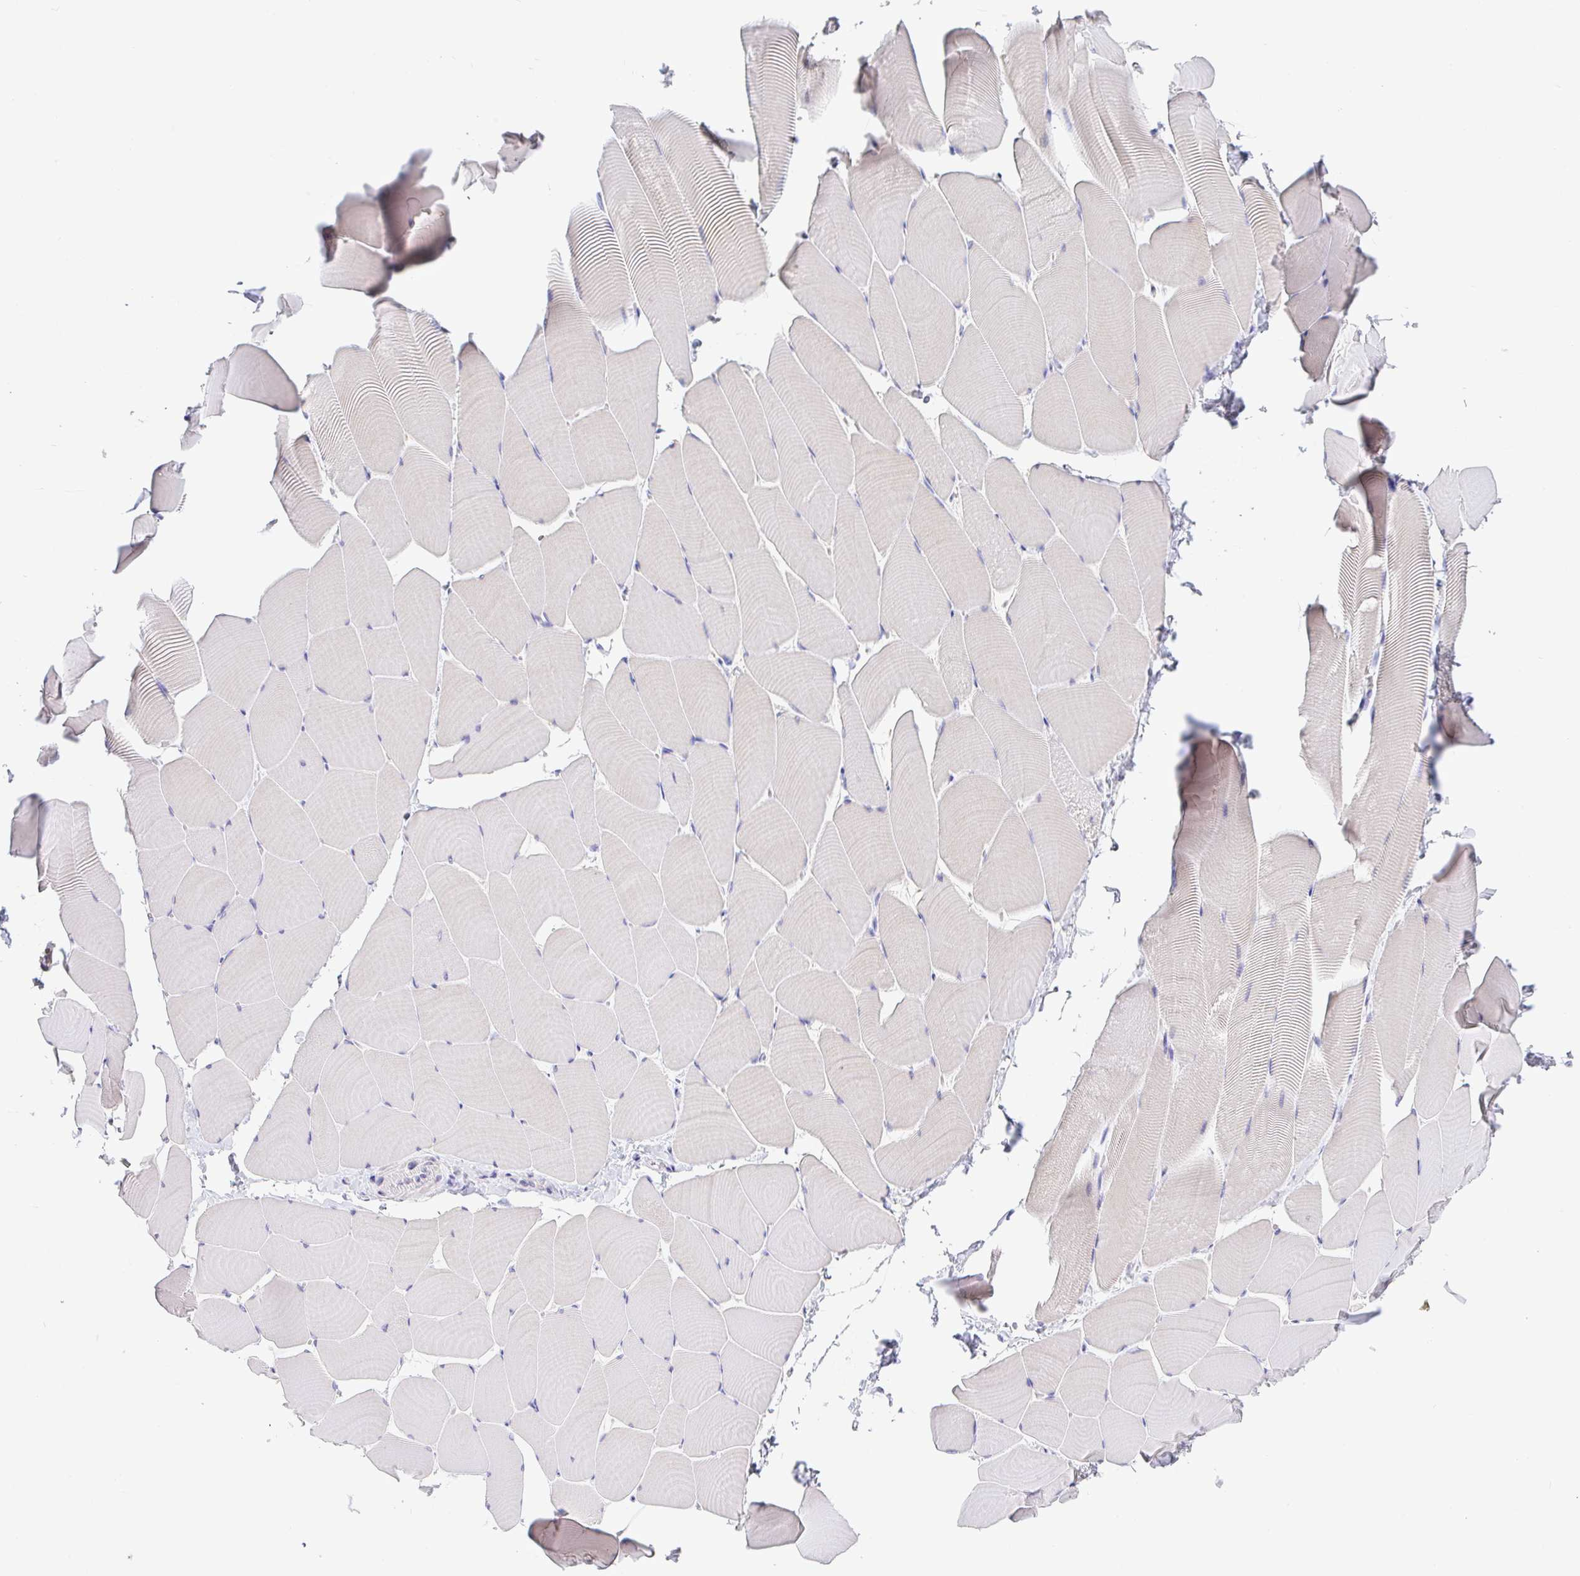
{"staining": {"intensity": "negative", "quantity": "none", "location": "none"}, "tissue": "skeletal muscle", "cell_type": "Myocytes", "image_type": "normal", "snomed": [{"axis": "morphology", "description": "Normal tissue, NOS"}, {"axis": "topography", "description": "Skeletal muscle"}], "caption": "High magnification brightfield microscopy of unremarkable skeletal muscle stained with DAB (brown) and counterstained with hematoxylin (blue): myocytes show no significant expression.", "gene": "SERPINE3", "patient": {"sex": "male", "age": 25}}